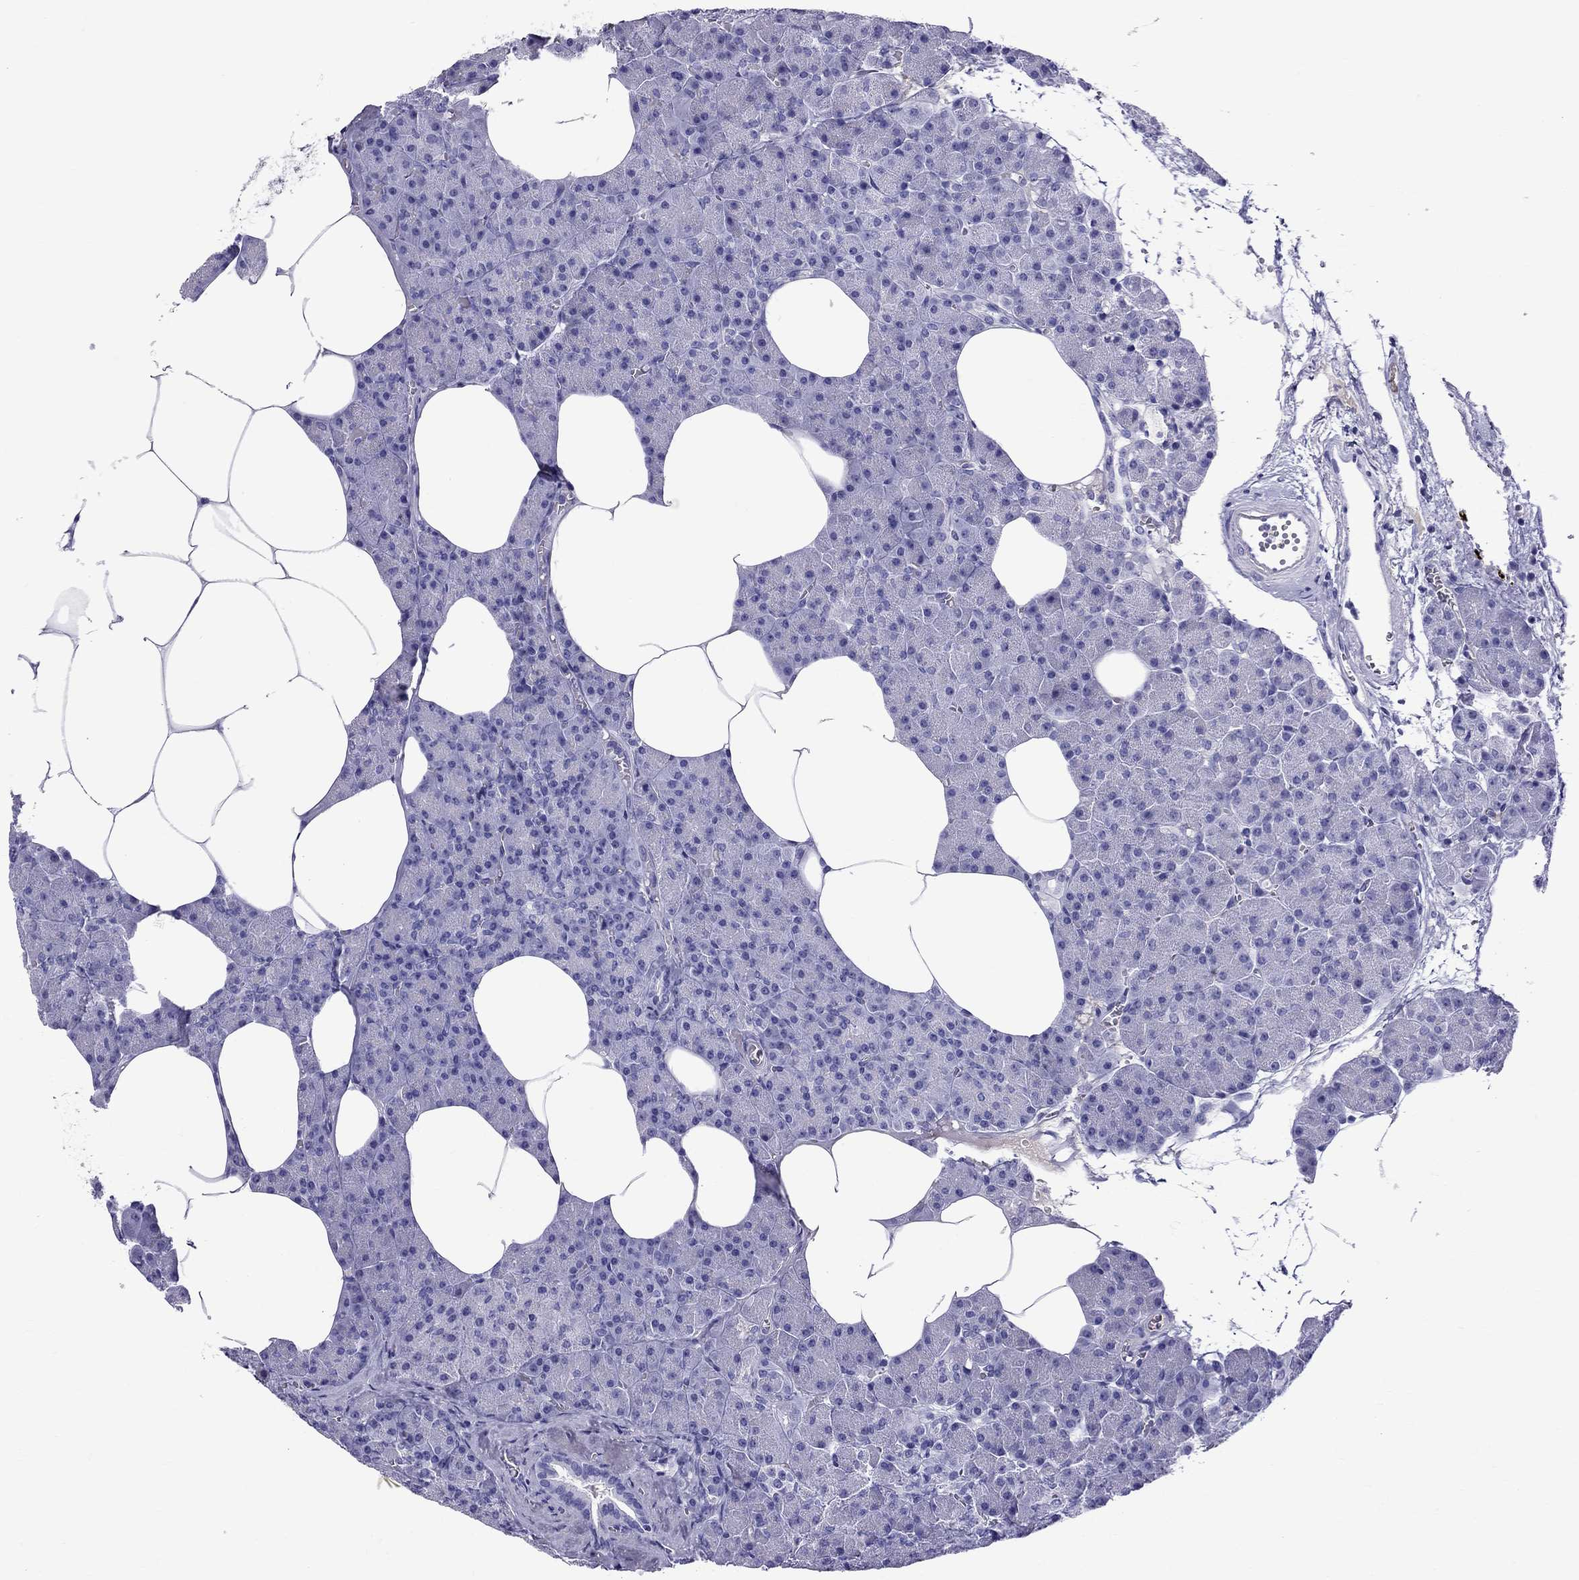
{"staining": {"intensity": "negative", "quantity": "none", "location": "none"}, "tissue": "pancreas", "cell_type": "Exocrine glandular cells", "image_type": "normal", "snomed": [{"axis": "morphology", "description": "Normal tissue, NOS"}, {"axis": "topography", "description": "Pancreas"}], "caption": "The micrograph displays no significant expression in exocrine glandular cells of pancreas.", "gene": "SCART1", "patient": {"sex": "female", "age": 45}}